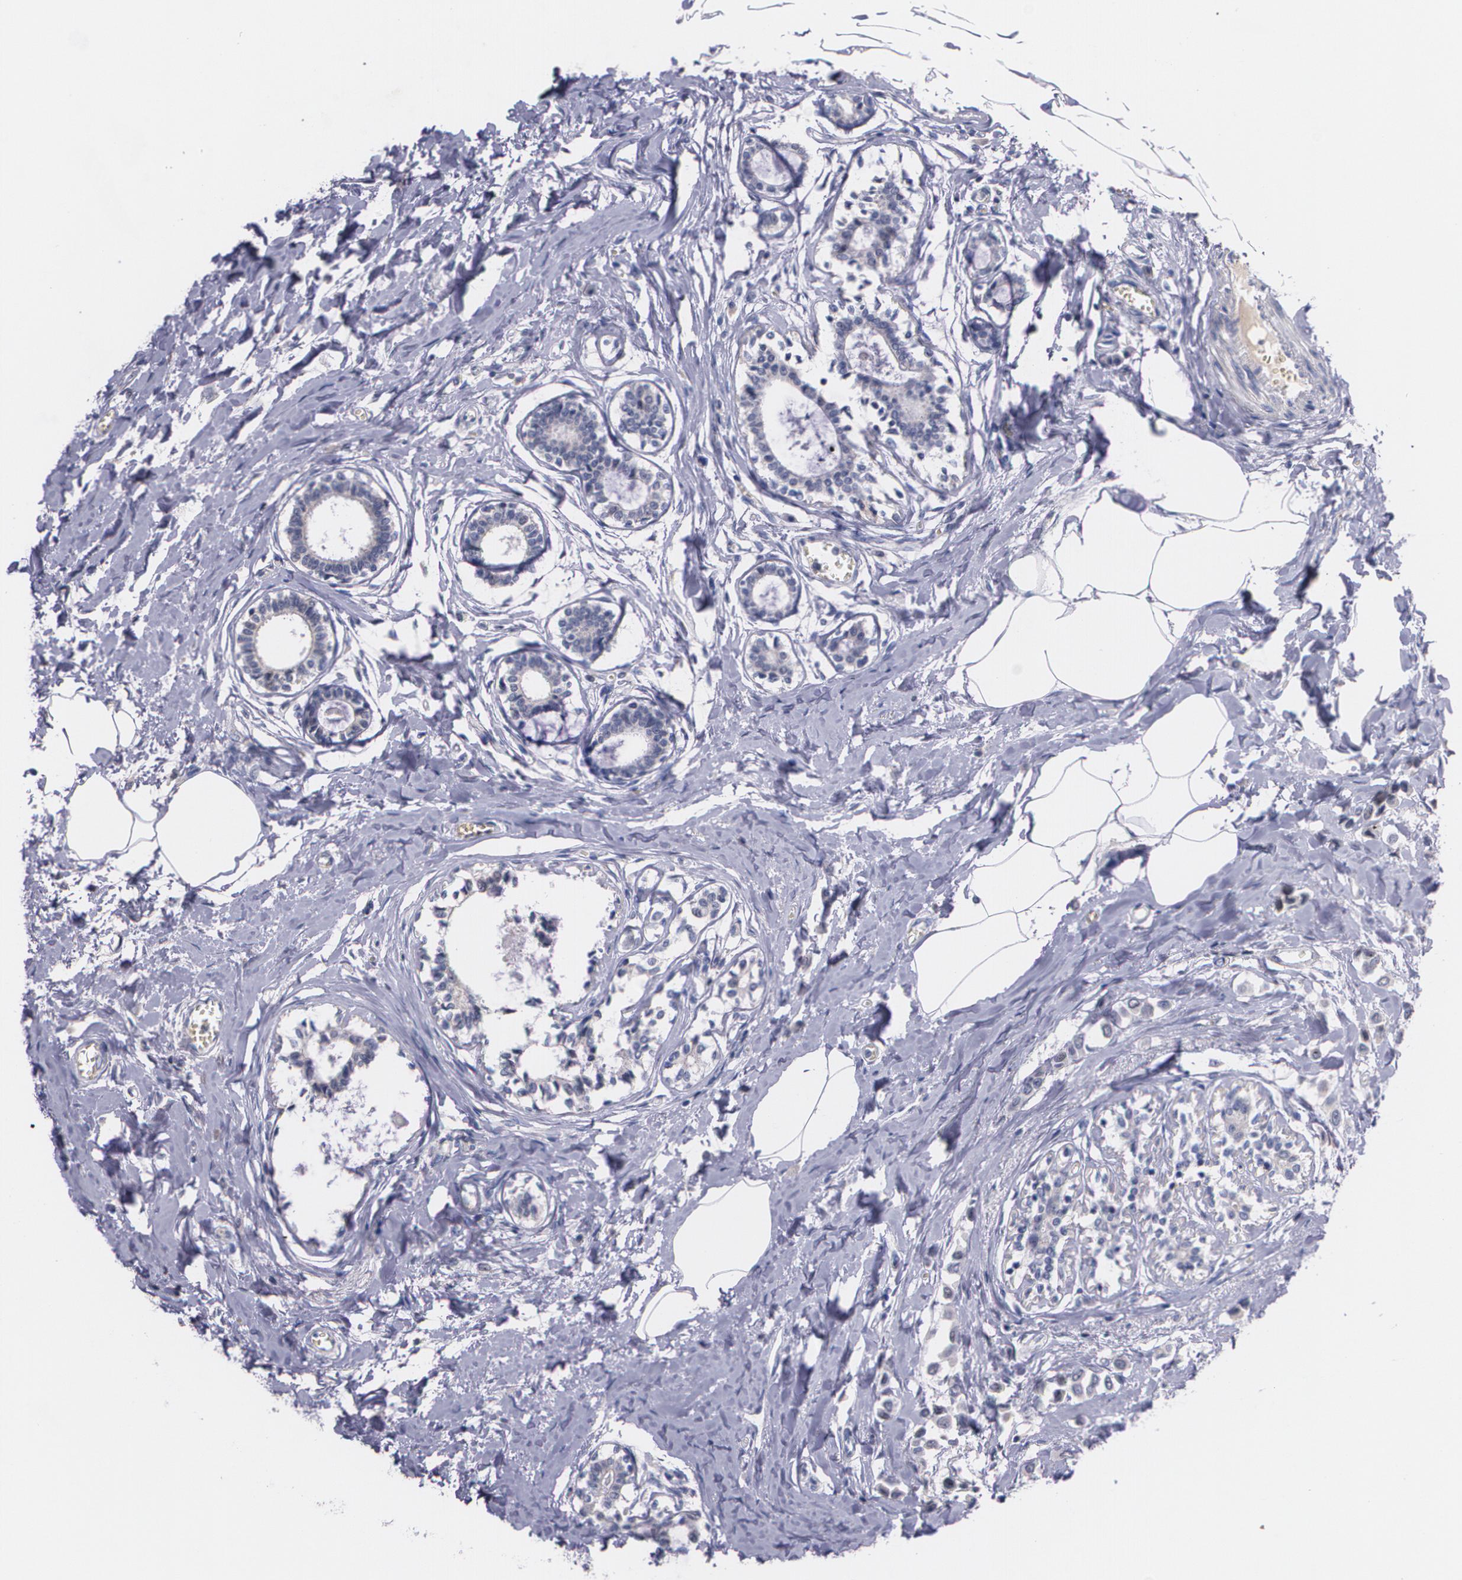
{"staining": {"intensity": "weak", "quantity": "<25%", "location": "cytoplasmic/membranous"}, "tissue": "breast cancer", "cell_type": "Tumor cells", "image_type": "cancer", "snomed": [{"axis": "morphology", "description": "Lobular carcinoma"}, {"axis": "topography", "description": "Breast"}], "caption": "Lobular carcinoma (breast) was stained to show a protein in brown. There is no significant positivity in tumor cells. The staining was performed using DAB (3,3'-diaminobenzidine) to visualize the protein expression in brown, while the nuclei were stained in blue with hematoxylin (Magnification: 20x).", "gene": "IFNGR2", "patient": {"sex": "female", "age": 51}}